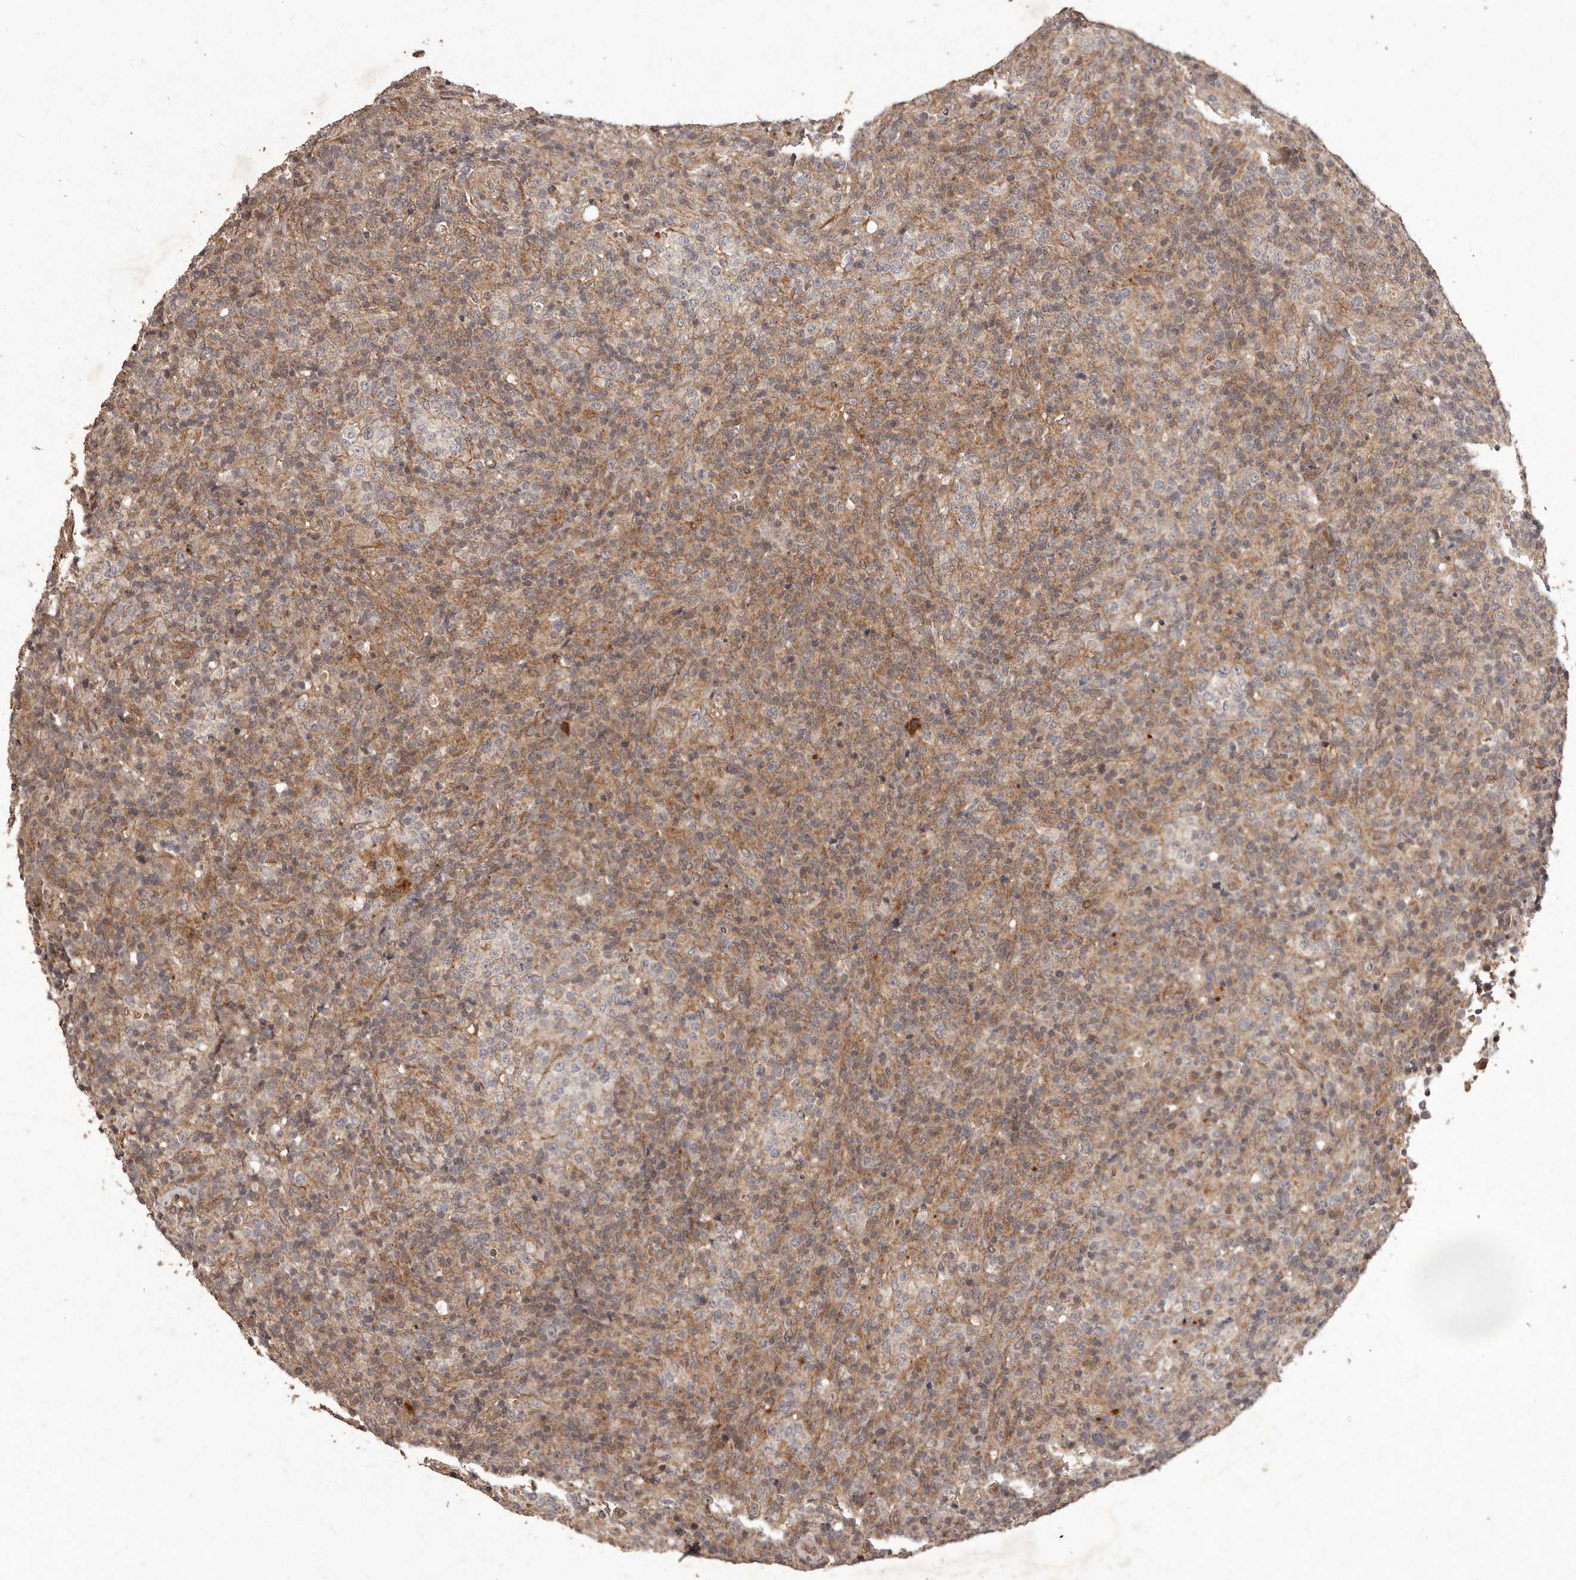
{"staining": {"intensity": "weak", "quantity": "25%-75%", "location": "cytoplasmic/membranous"}, "tissue": "lymphoma", "cell_type": "Tumor cells", "image_type": "cancer", "snomed": [{"axis": "morphology", "description": "Malignant lymphoma, non-Hodgkin's type, High grade"}, {"axis": "topography", "description": "Lymph node"}], "caption": "Brown immunohistochemical staining in malignant lymphoma, non-Hodgkin's type (high-grade) demonstrates weak cytoplasmic/membranous expression in approximately 25%-75% of tumor cells.", "gene": "PLOD2", "patient": {"sex": "female", "age": 76}}